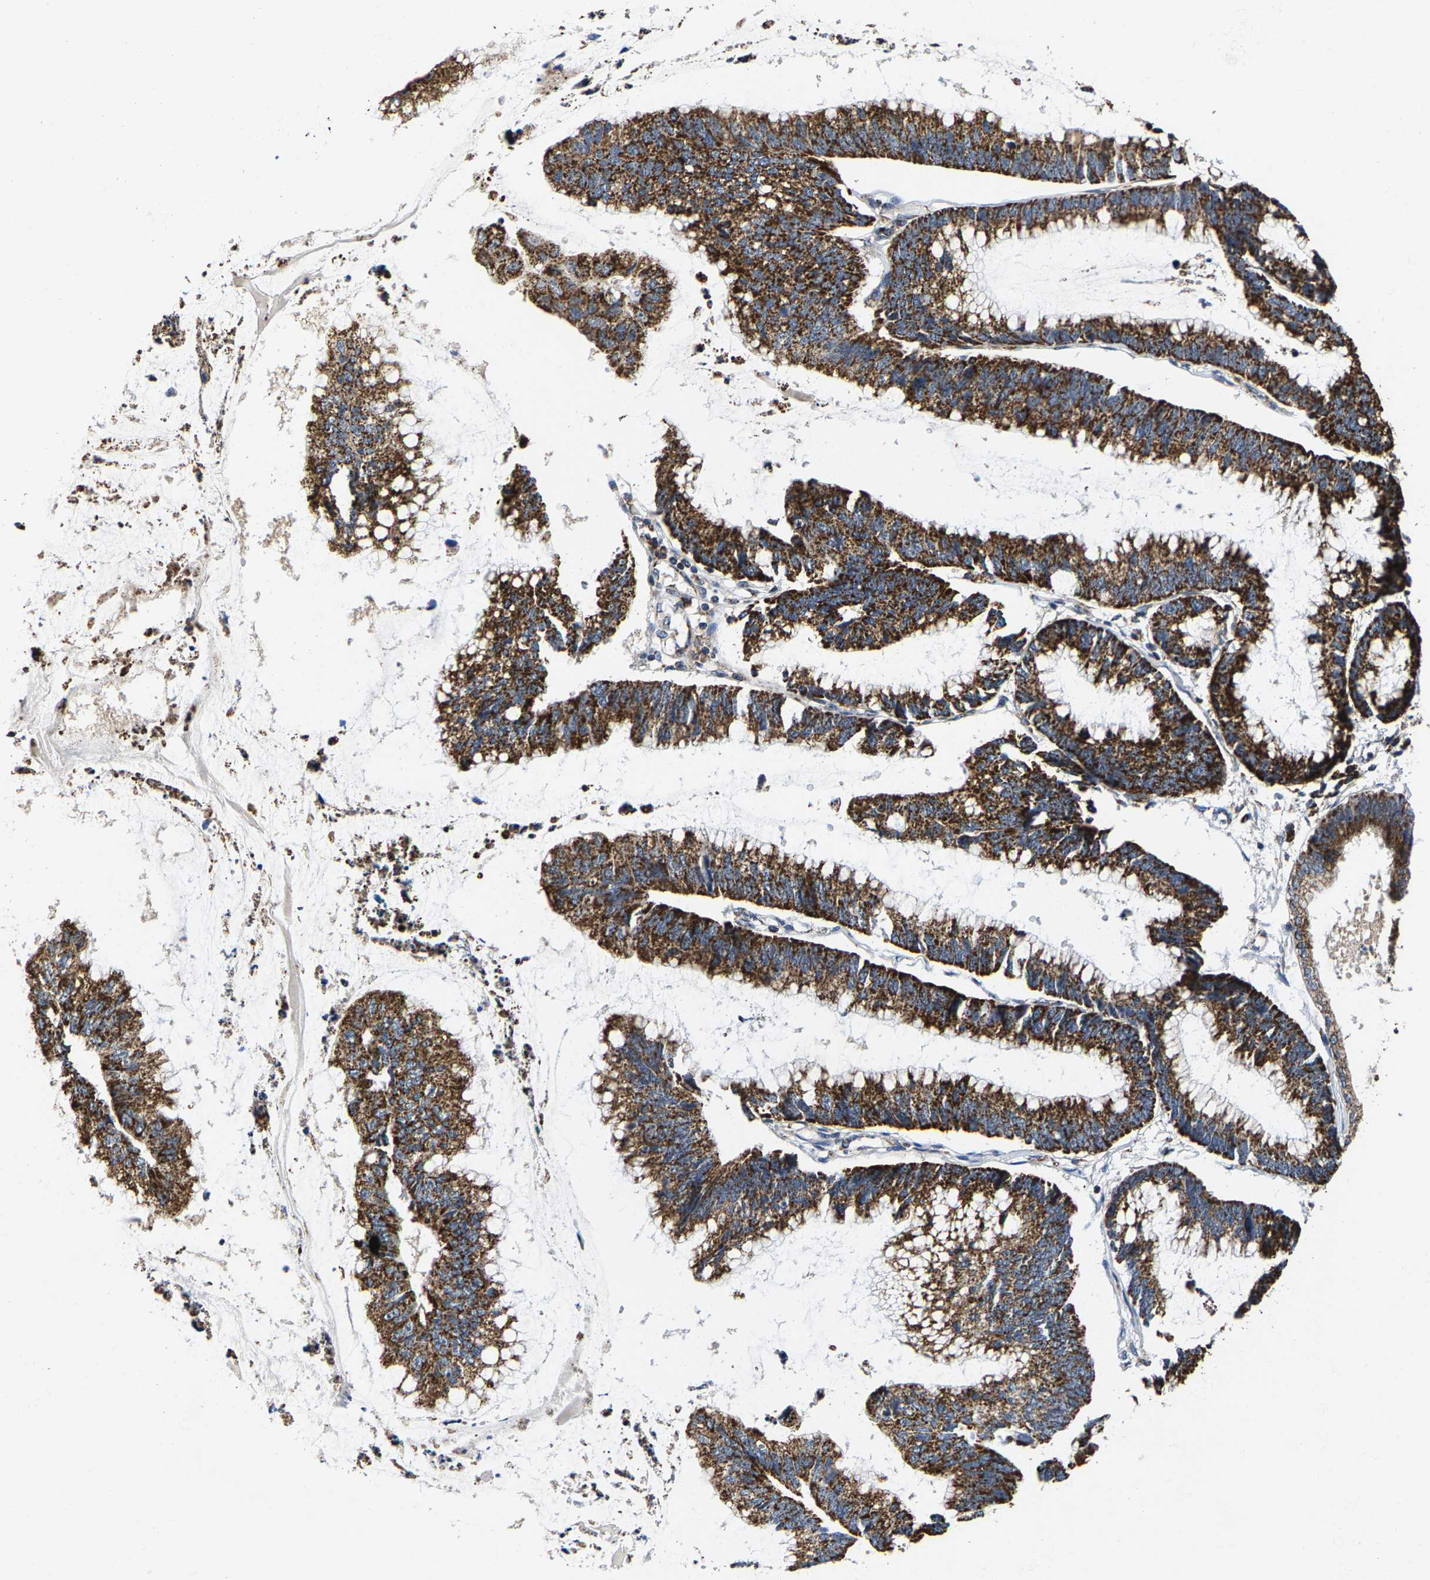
{"staining": {"intensity": "strong", "quantity": ">75%", "location": "cytoplasmic/membranous"}, "tissue": "stomach cancer", "cell_type": "Tumor cells", "image_type": "cancer", "snomed": [{"axis": "morphology", "description": "Adenocarcinoma, NOS"}, {"axis": "topography", "description": "Stomach"}], "caption": "Immunohistochemistry of human stomach cancer (adenocarcinoma) exhibits high levels of strong cytoplasmic/membranous expression in approximately >75% of tumor cells. The staining was performed using DAB to visualize the protein expression in brown, while the nuclei were stained in blue with hematoxylin (Magnification: 20x).", "gene": "SHMT2", "patient": {"sex": "male", "age": 59}}